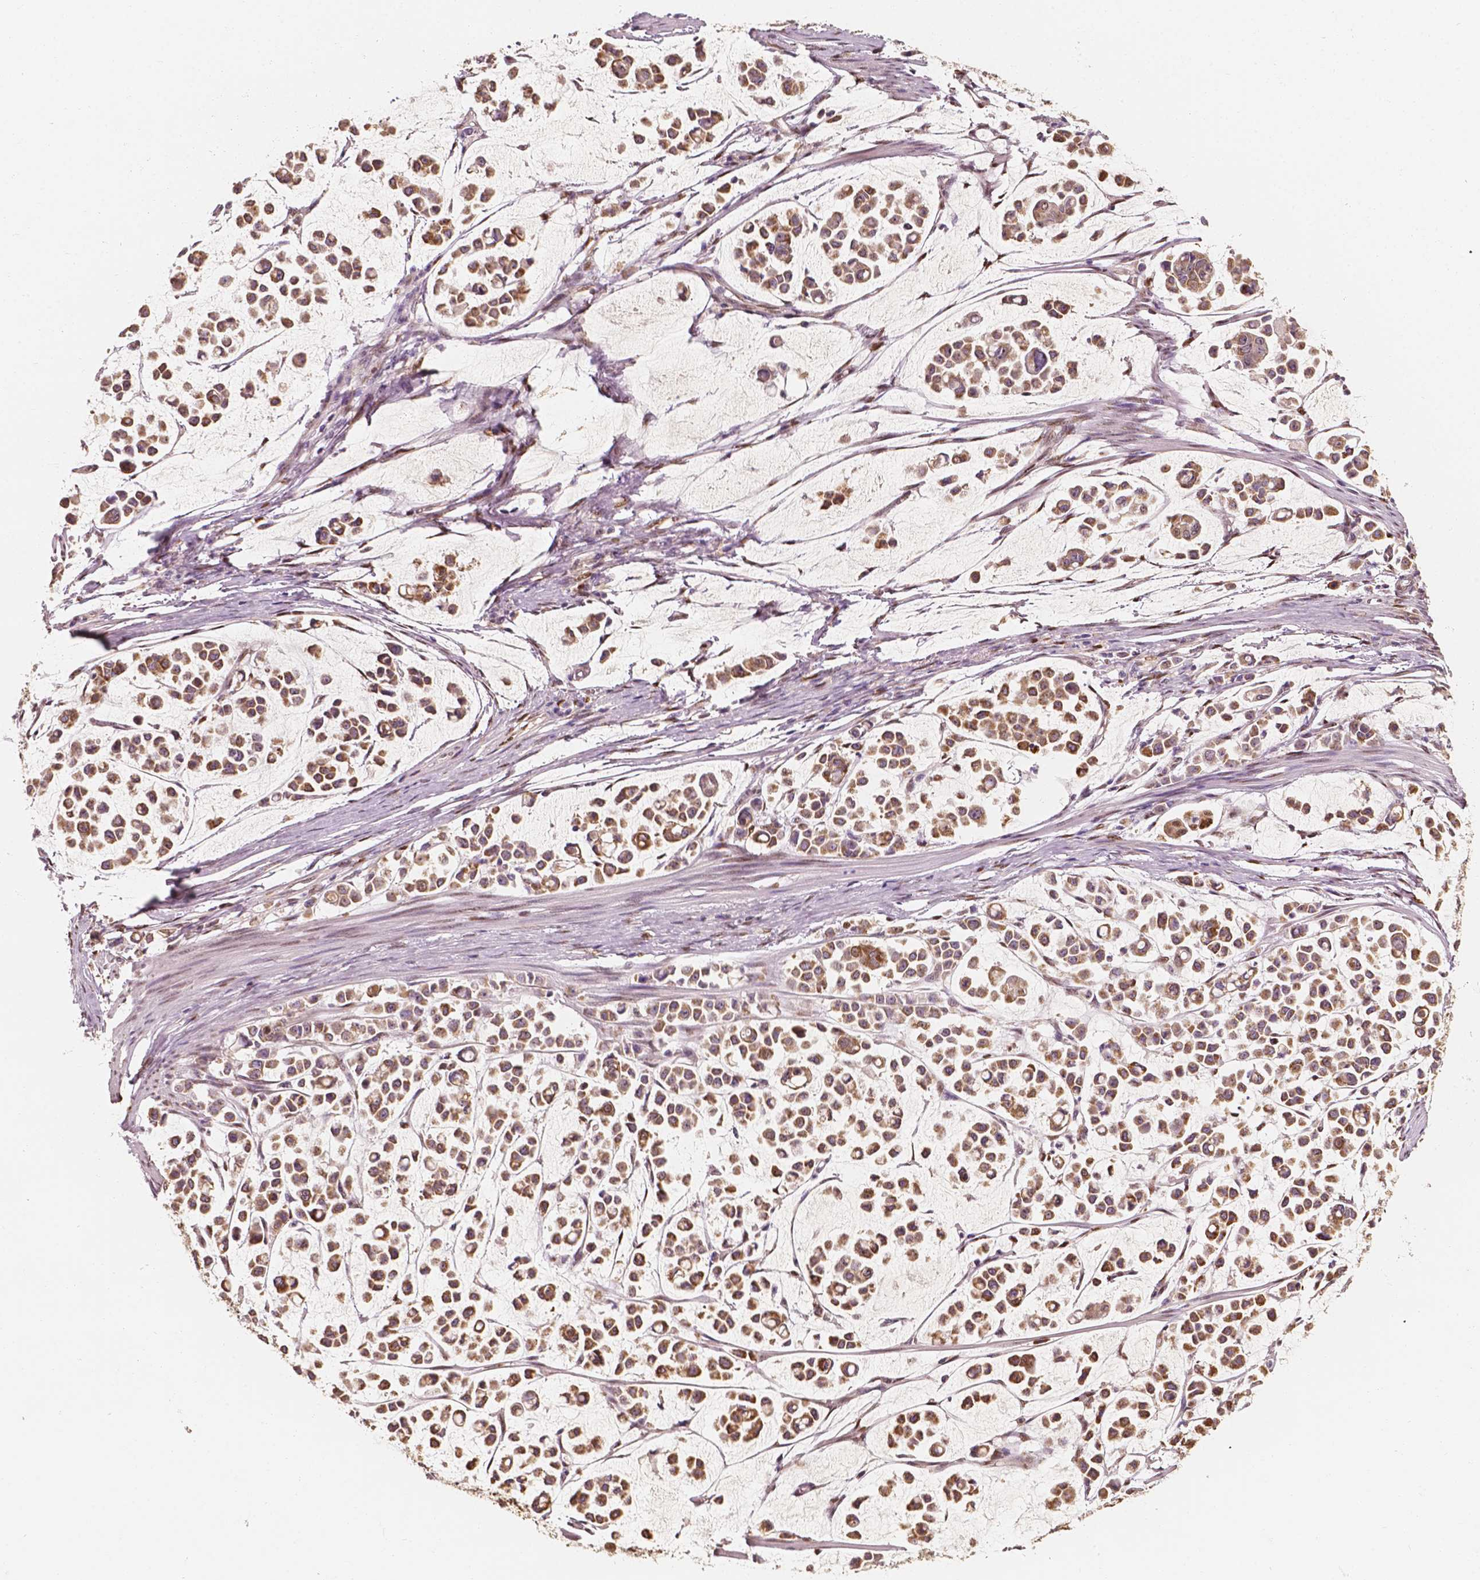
{"staining": {"intensity": "weak", "quantity": "25%-75%", "location": "cytoplasmic/membranous,nuclear"}, "tissue": "stomach cancer", "cell_type": "Tumor cells", "image_type": "cancer", "snomed": [{"axis": "morphology", "description": "Adenocarcinoma, NOS"}, {"axis": "topography", "description": "Stomach"}], "caption": "Tumor cells exhibit low levels of weak cytoplasmic/membranous and nuclear staining in approximately 25%-75% of cells in human stomach cancer (adenocarcinoma).", "gene": "TBC1D17", "patient": {"sex": "male", "age": 82}}